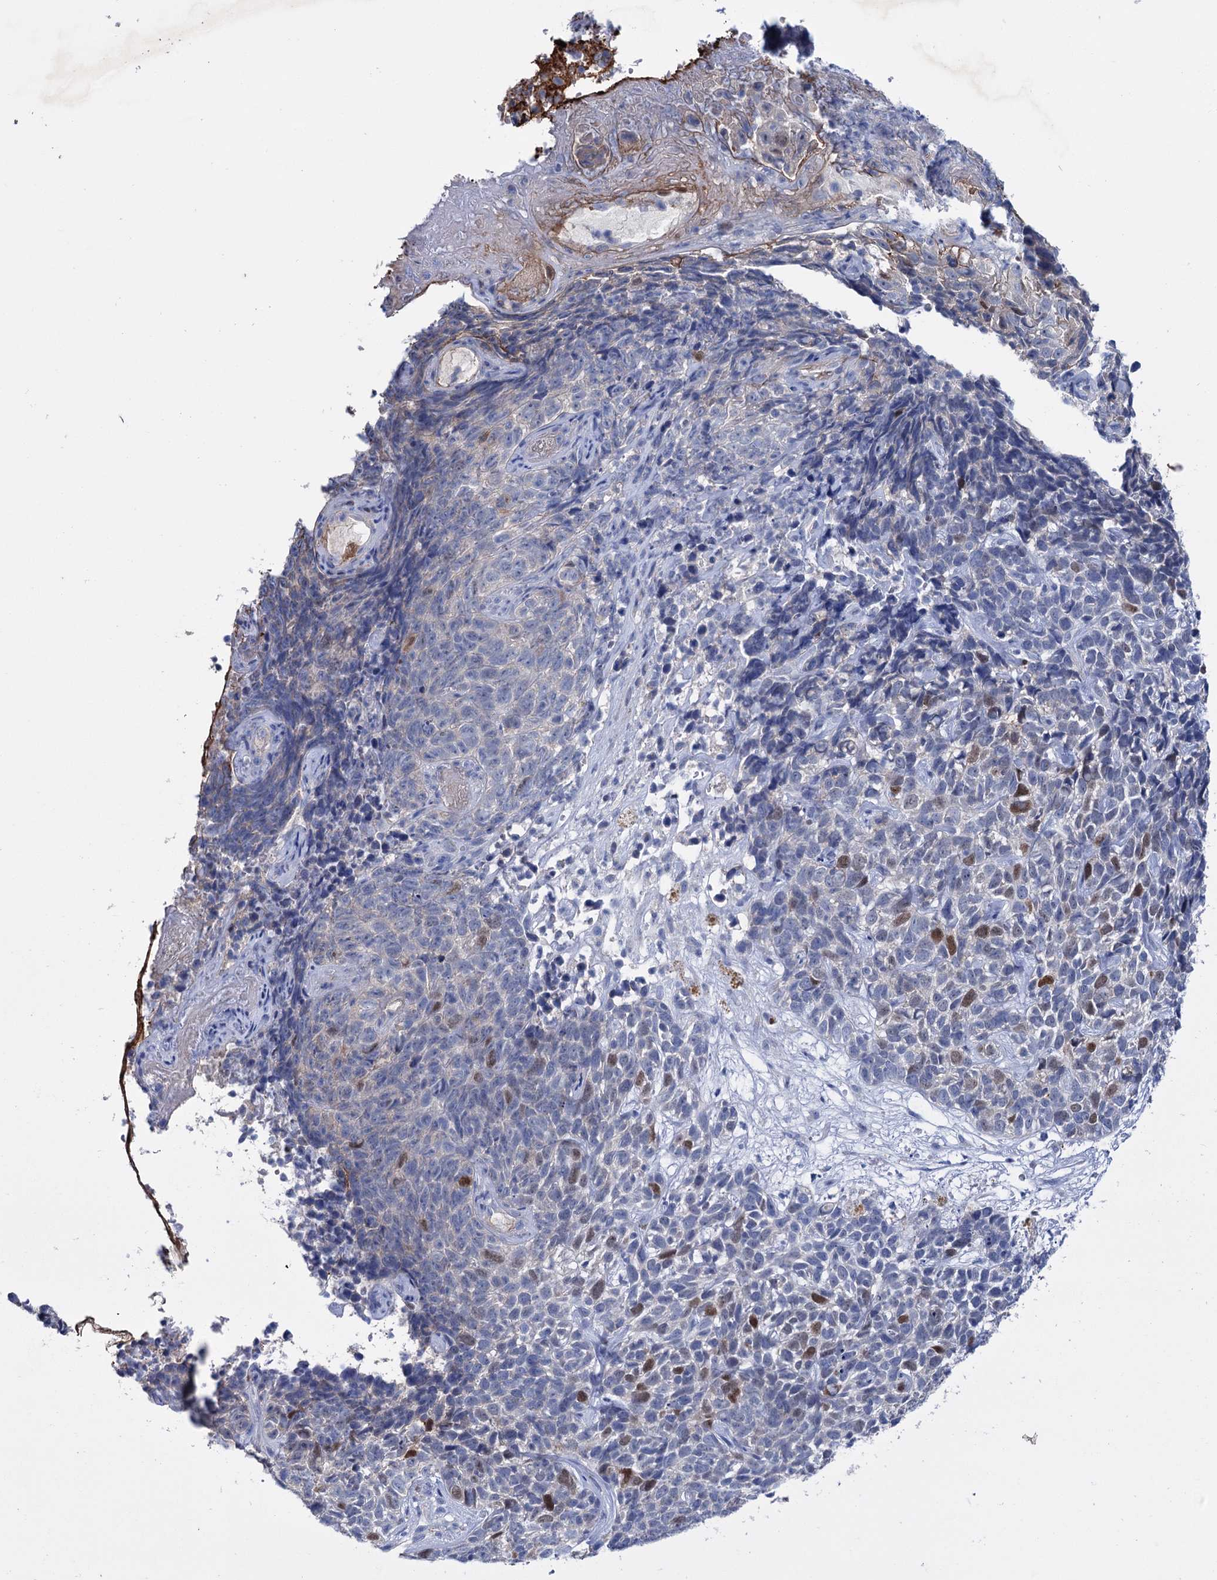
{"staining": {"intensity": "moderate", "quantity": "<25%", "location": "nuclear"}, "tissue": "skin cancer", "cell_type": "Tumor cells", "image_type": "cancer", "snomed": [{"axis": "morphology", "description": "Basal cell carcinoma"}, {"axis": "topography", "description": "Skin"}], "caption": "About <25% of tumor cells in skin cancer display moderate nuclear protein staining as visualized by brown immunohistochemical staining.", "gene": "FAM111B", "patient": {"sex": "female", "age": 84}}